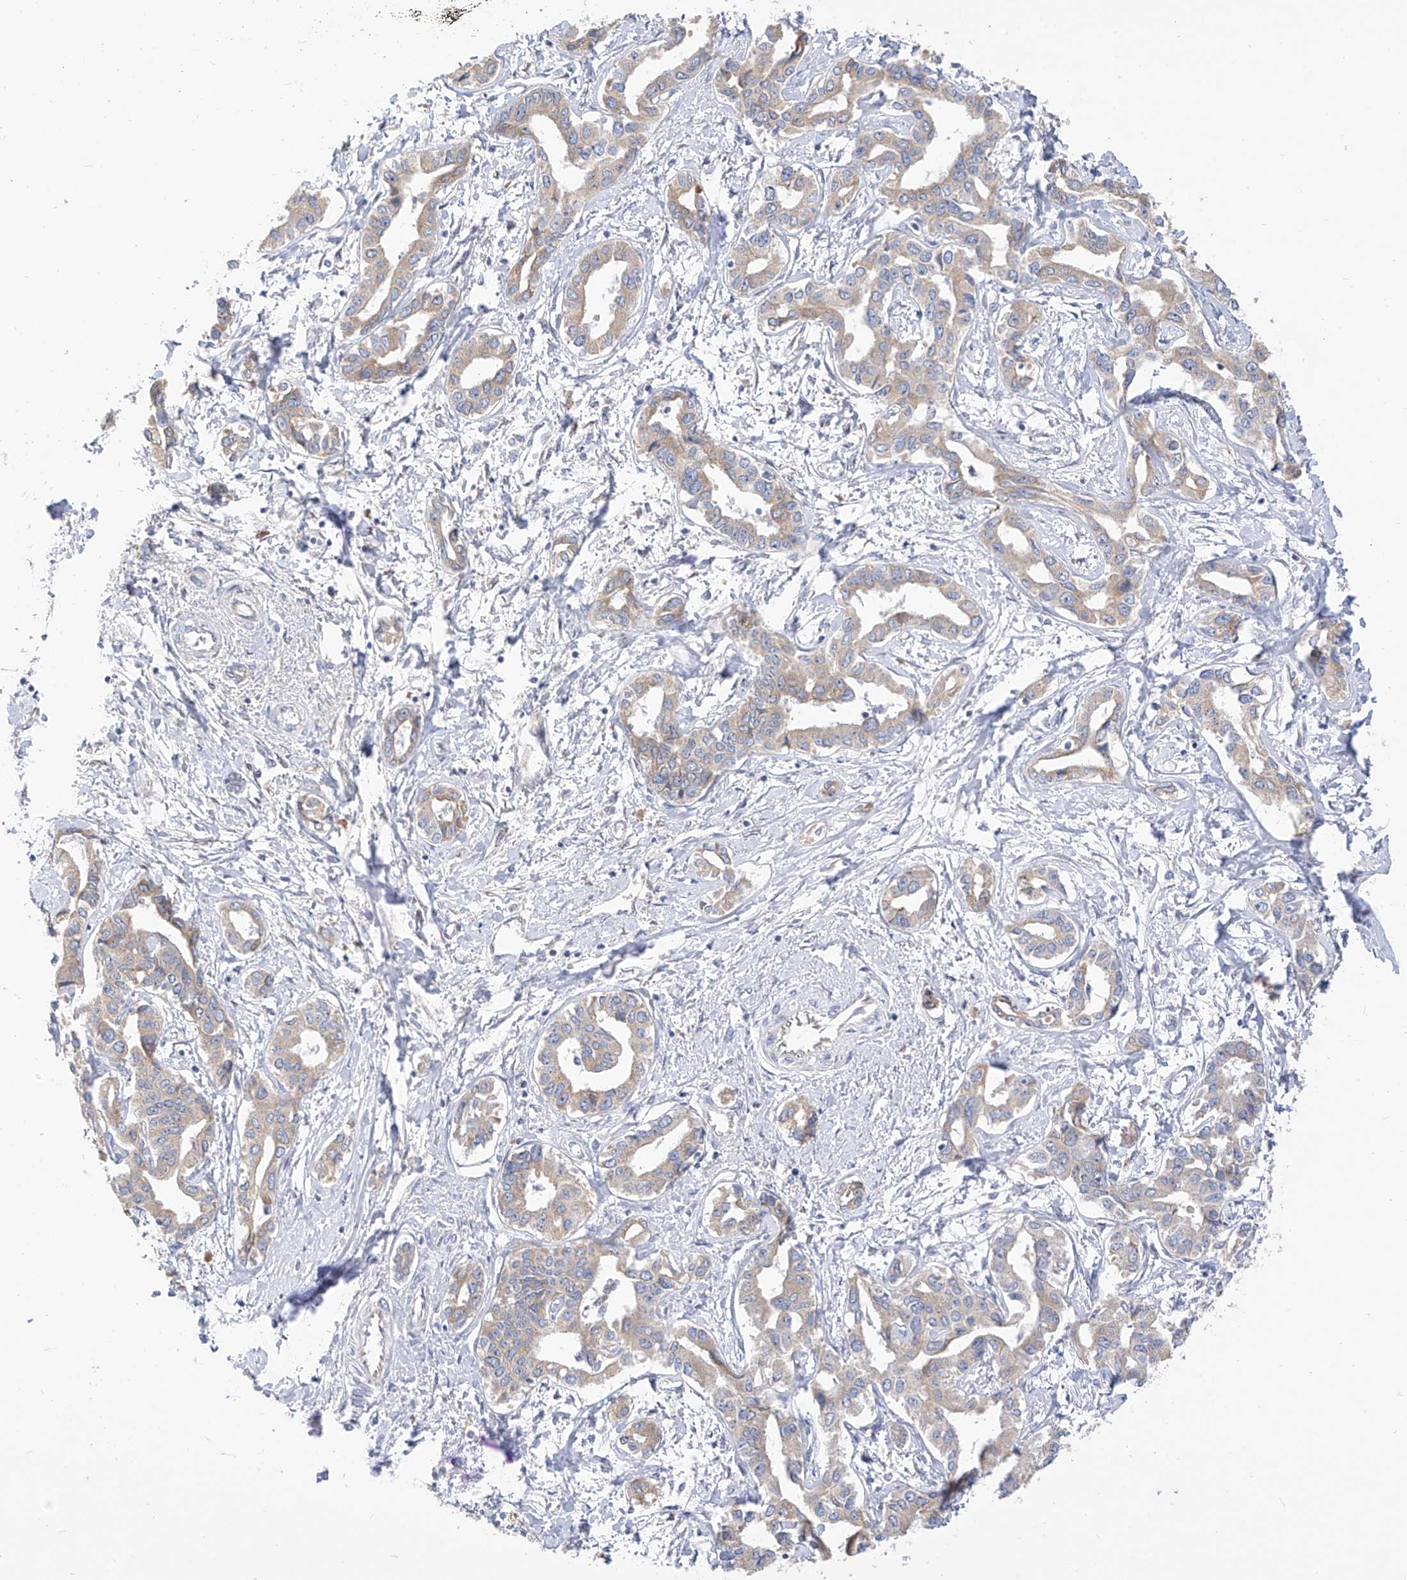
{"staining": {"intensity": "moderate", "quantity": ">75%", "location": "cytoplasmic/membranous"}, "tissue": "liver cancer", "cell_type": "Tumor cells", "image_type": "cancer", "snomed": [{"axis": "morphology", "description": "Cholangiocarcinoma"}, {"axis": "topography", "description": "Liver"}], "caption": "IHC of human liver cancer exhibits medium levels of moderate cytoplasmic/membranous expression in about >75% of tumor cells. IHC stains the protein of interest in brown and the nuclei are stained blue.", "gene": "RASA2", "patient": {"sex": "male", "age": 59}}